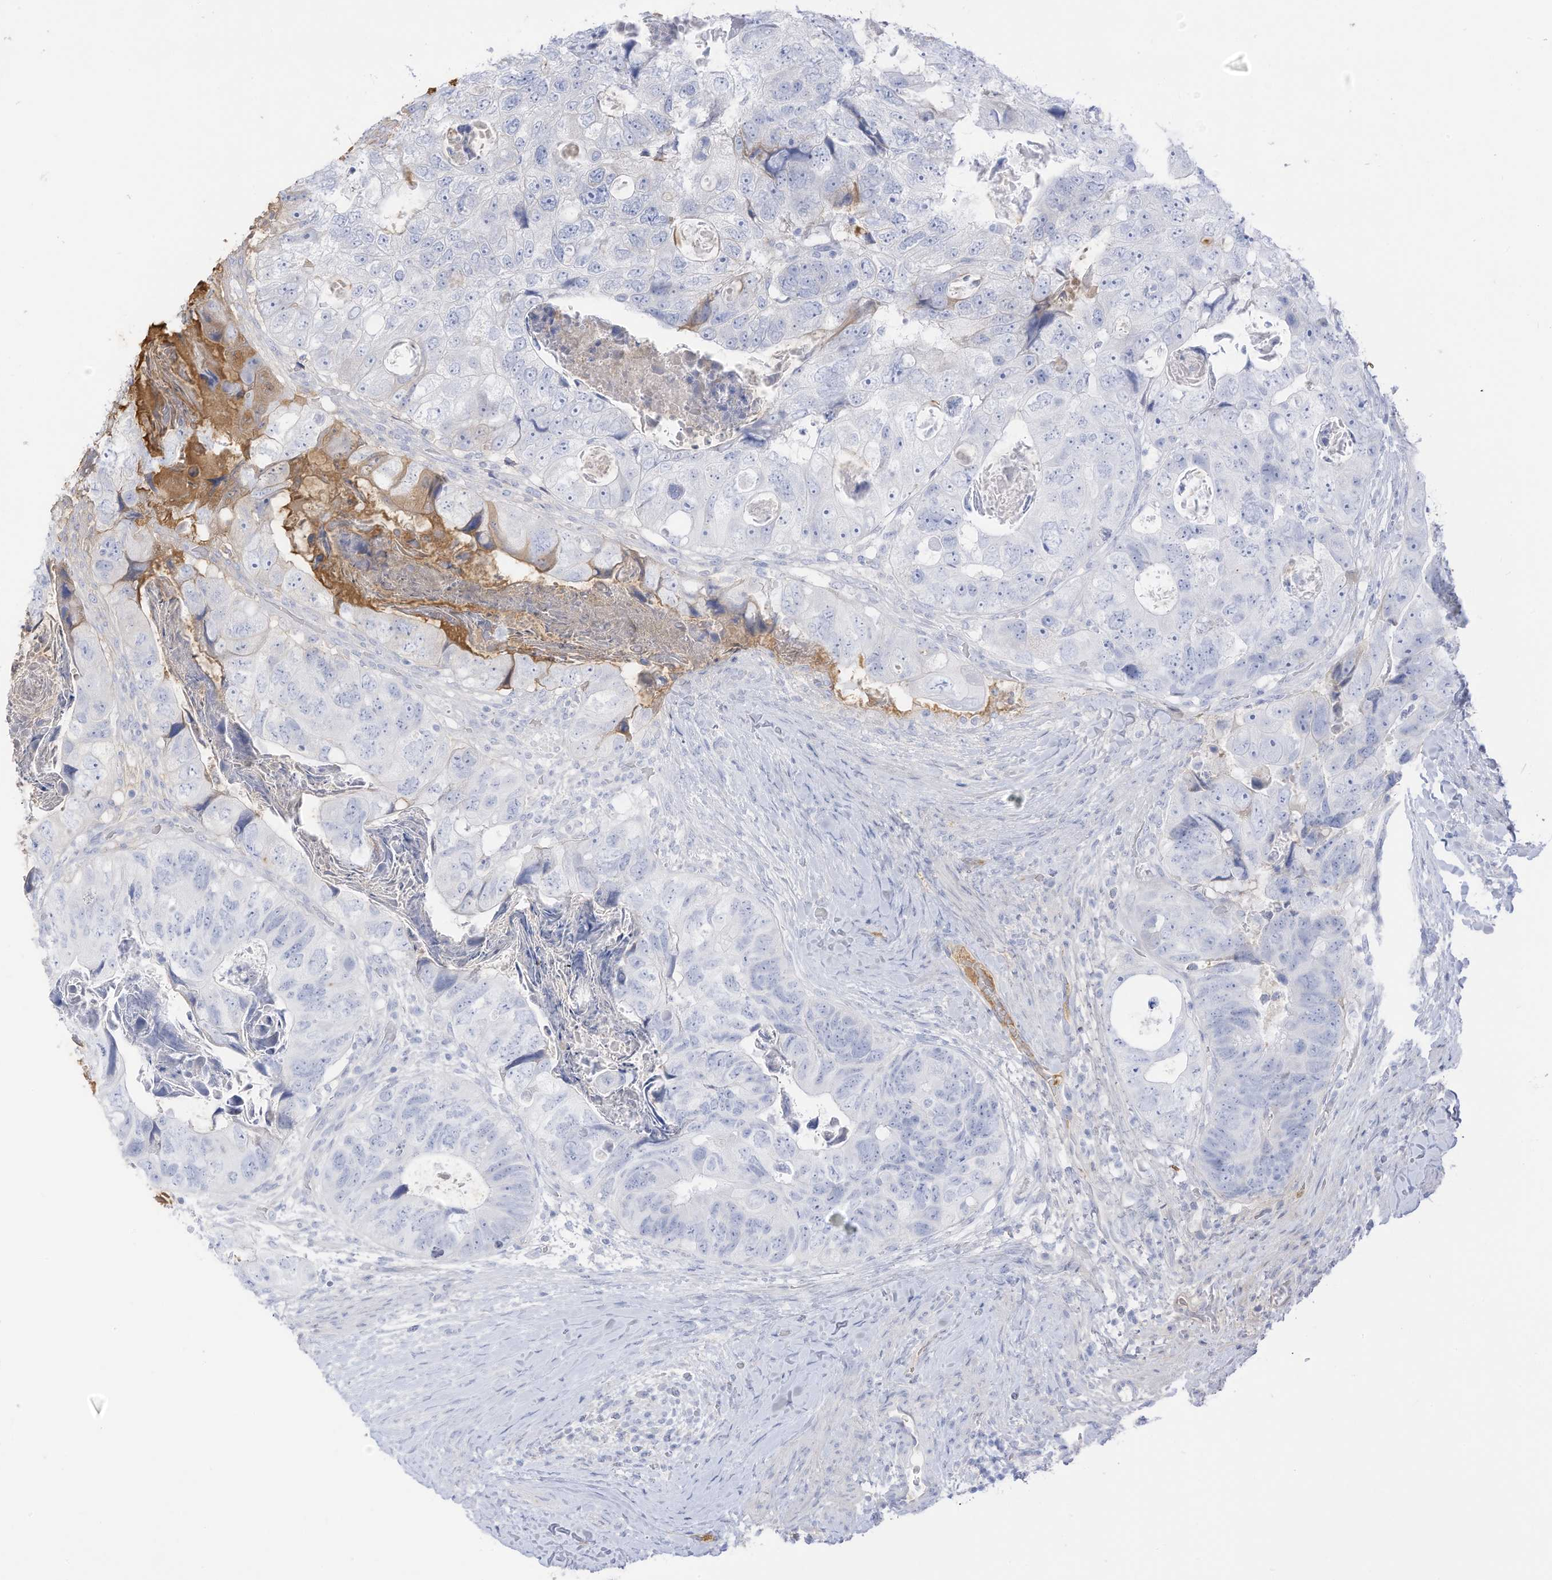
{"staining": {"intensity": "negative", "quantity": "none", "location": "none"}, "tissue": "colorectal cancer", "cell_type": "Tumor cells", "image_type": "cancer", "snomed": [{"axis": "morphology", "description": "Adenocarcinoma, NOS"}, {"axis": "topography", "description": "Rectum"}], "caption": "The image shows no staining of tumor cells in colorectal cancer.", "gene": "HSD17B13", "patient": {"sex": "male", "age": 59}}